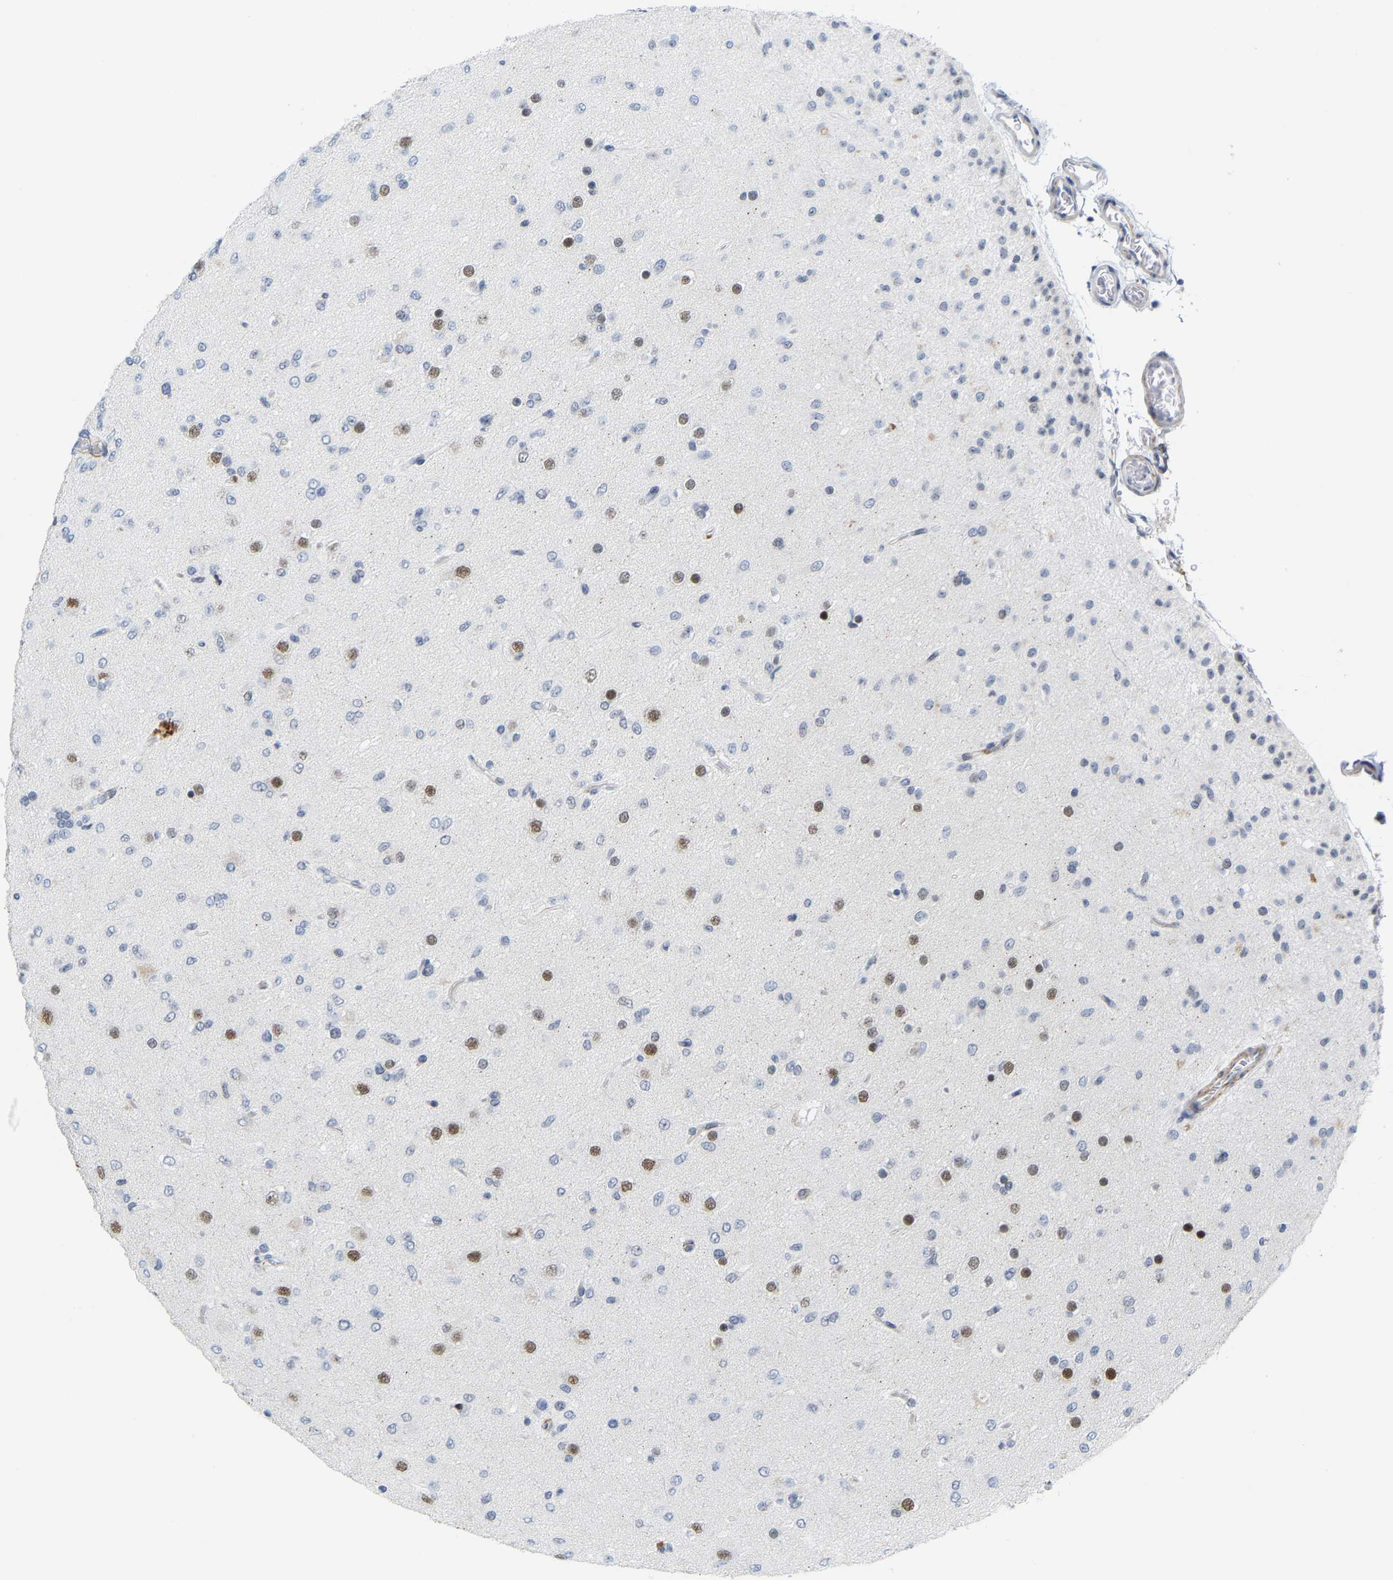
{"staining": {"intensity": "moderate", "quantity": "<25%", "location": "nuclear"}, "tissue": "glioma", "cell_type": "Tumor cells", "image_type": "cancer", "snomed": [{"axis": "morphology", "description": "Glioma, malignant, Low grade"}, {"axis": "topography", "description": "Brain"}], "caption": "There is low levels of moderate nuclear expression in tumor cells of malignant glioma (low-grade), as demonstrated by immunohistochemical staining (brown color).", "gene": "FAM180A", "patient": {"sex": "male", "age": 65}}